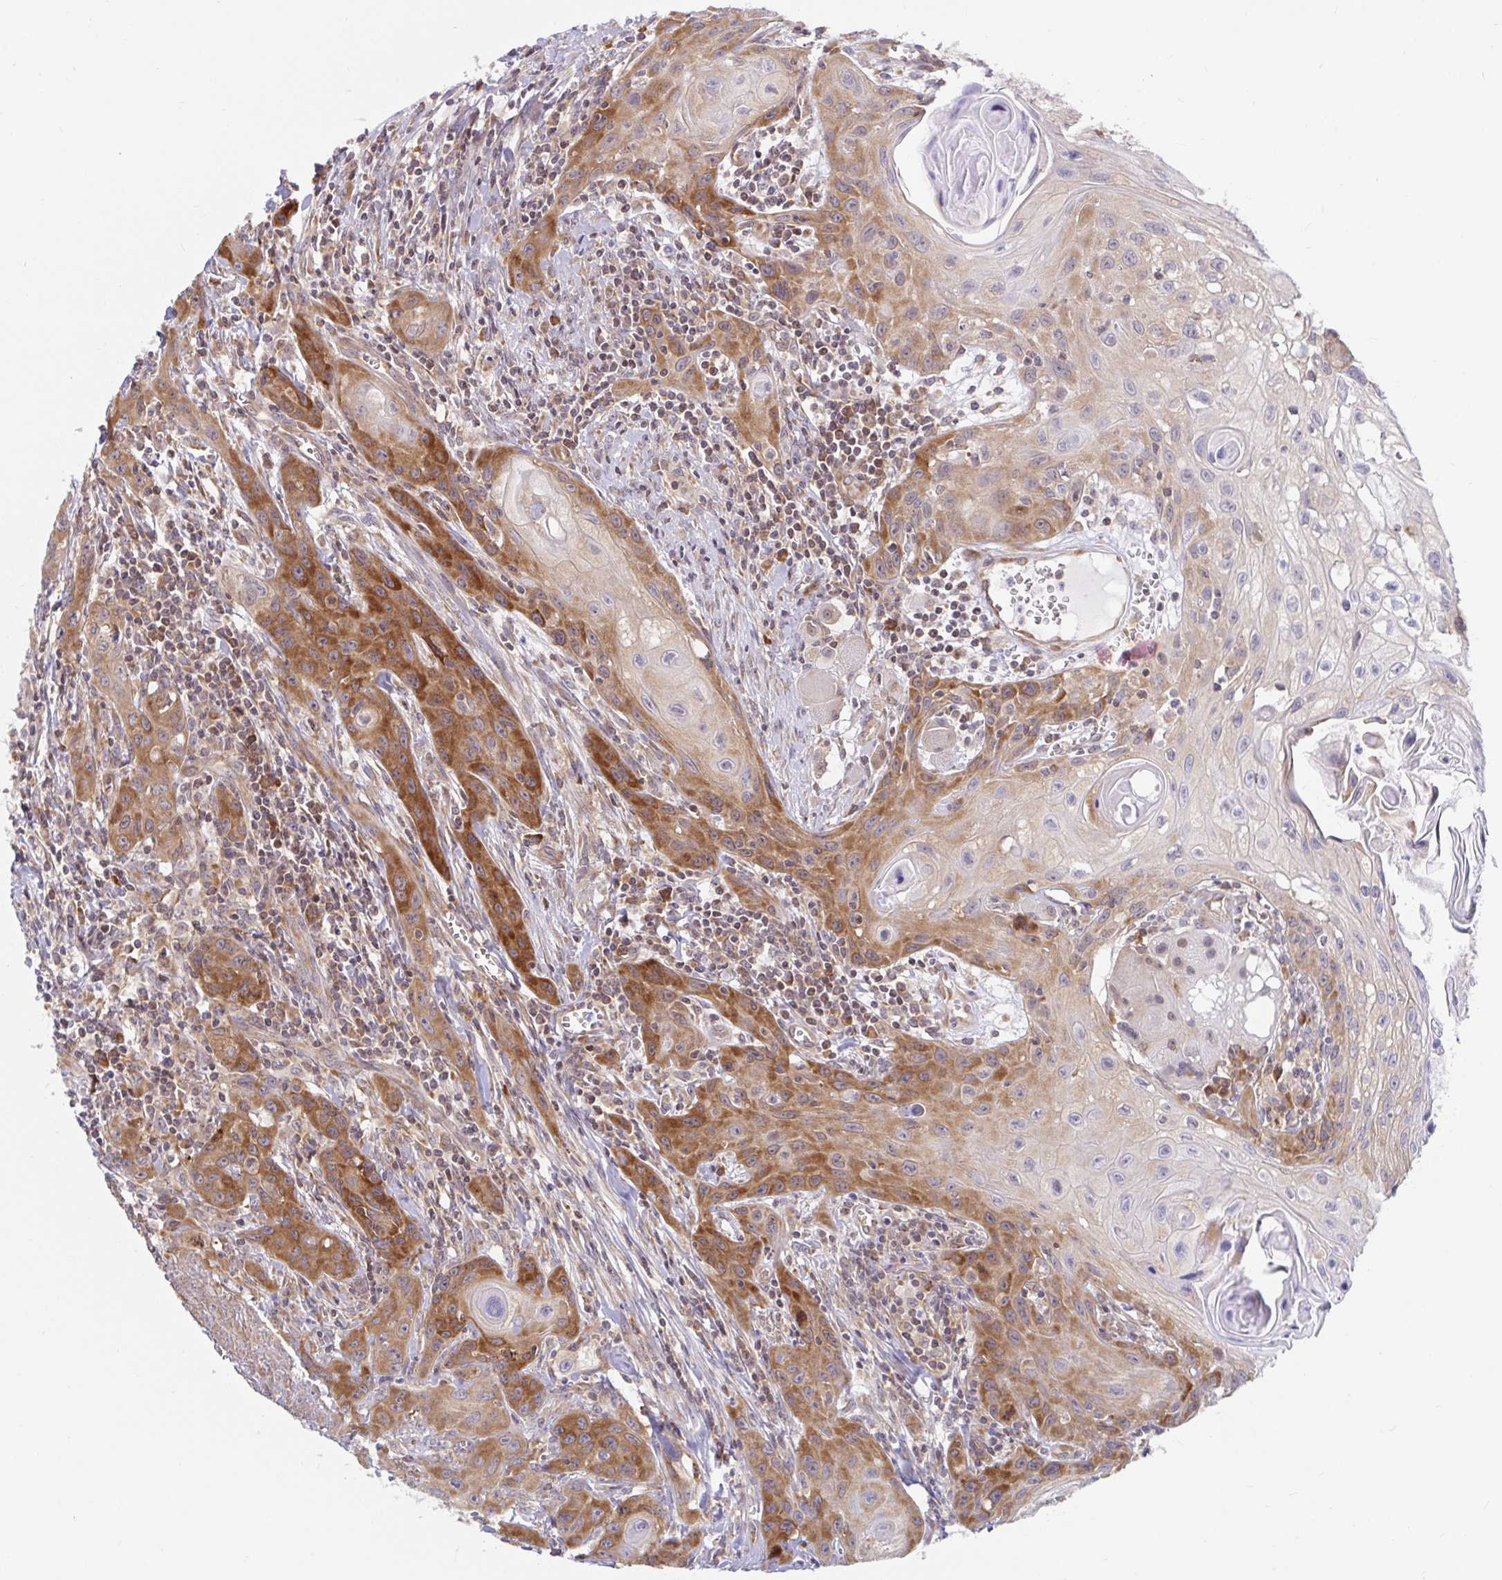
{"staining": {"intensity": "moderate", "quantity": "25%-75%", "location": "cytoplasmic/membranous"}, "tissue": "head and neck cancer", "cell_type": "Tumor cells", "image_type": "cancer", "snomed": [{"axis": "morphology", "description": "Squamous cell carcinoma, NOS"}, {"axis": "topography", "description": "Oral tissue"}, {"axis": "topography", "description": "Head-Neck"}], "caption": "Protein expression analysis of head and neck cancer demonstrates moderate cytoplasmic/membranous staining in approximately 25%-75% of tumor cells.", "gene": "LARP1", "patient": {"sex": "male", "age": 58}}